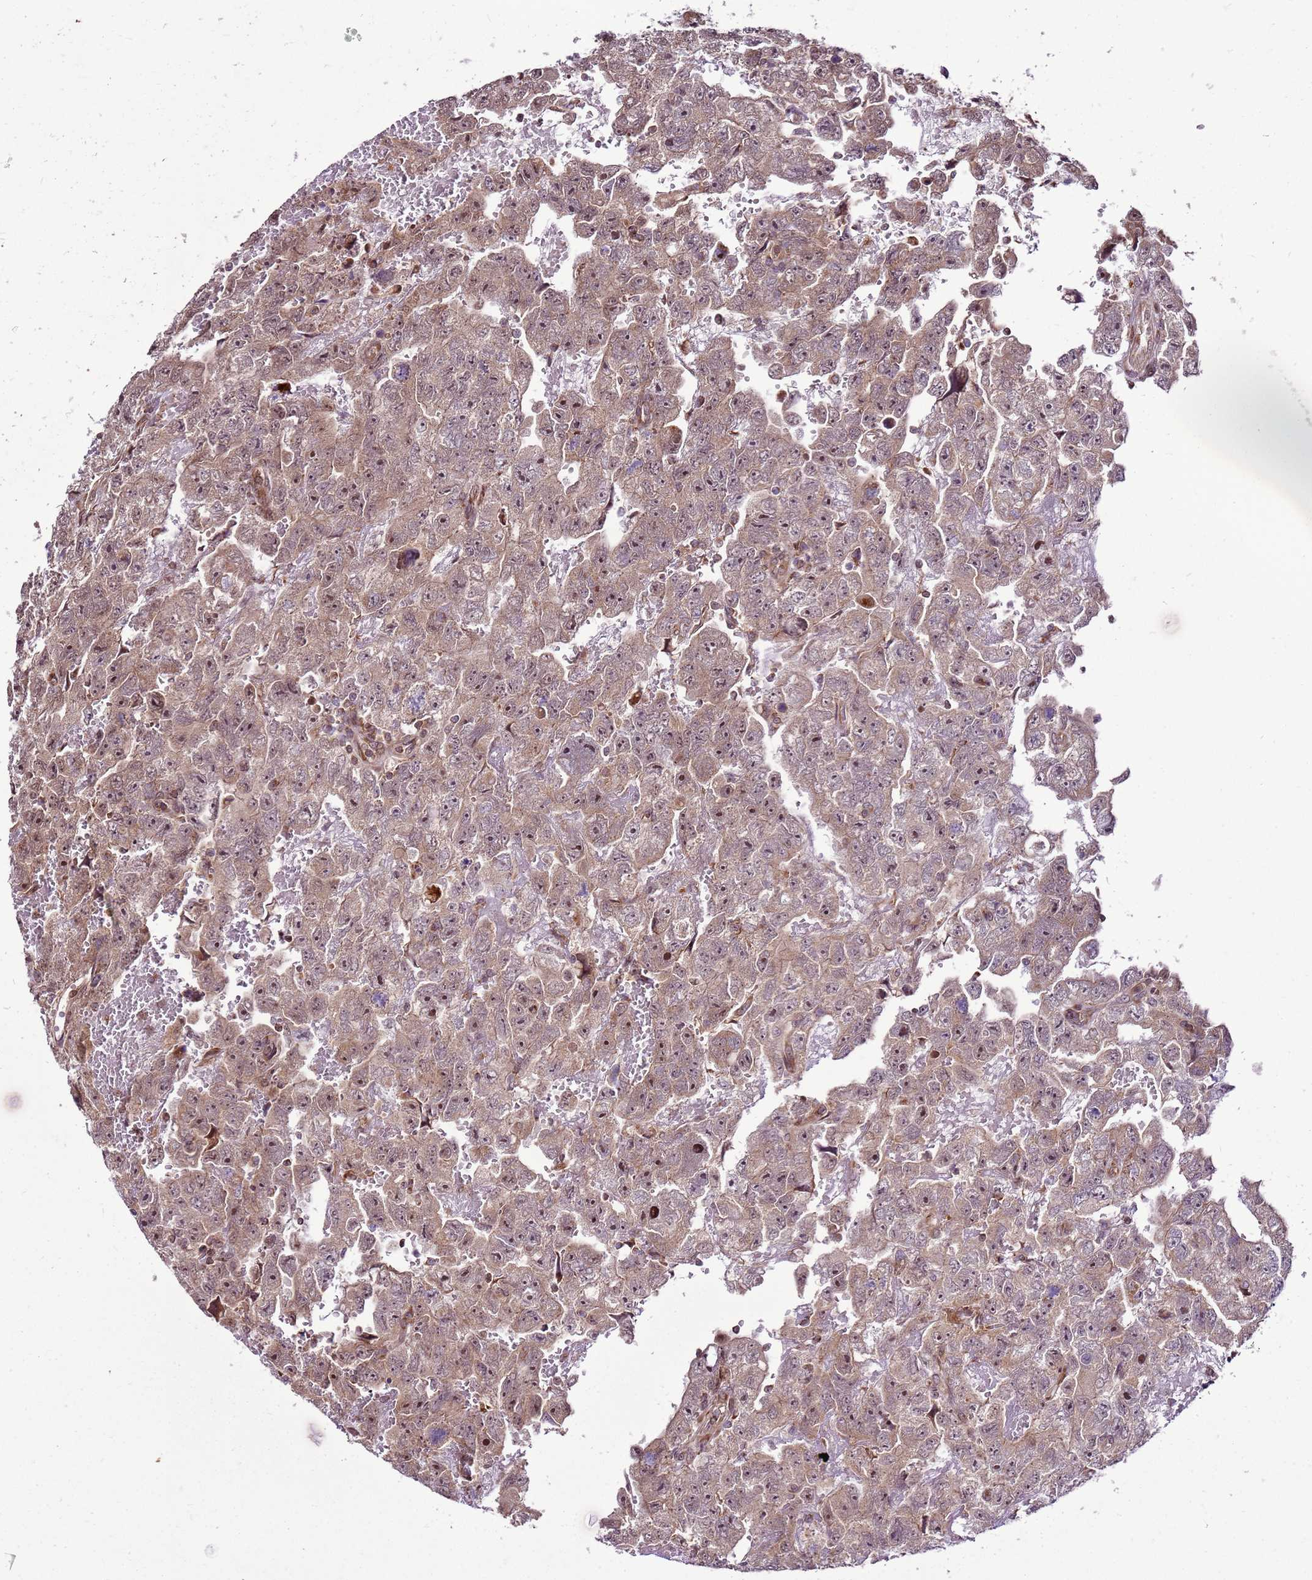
{"staining": {"intensity": "moderate", "quantity": ">75%", "location": "cytoplasmic/membranous,nuclear"}, "tissue": "testis cancer", "cell_type": "Tumor cells", "image_type": "cancer", "snomed": [{"axis": "morphology", "description": "Carcinoma, Embryonal, NOS"}, {"axis": "topography", "description": "Testis"}], "caption": "Moderate cytoplasmic/membranous and nuclear positivity for a protein is present in approximately >75% of tumor cells of embryonal carcinoma (testis) using IHC.", "gene": "RASA3", "patient": {"sex": "male", "age": 45}}